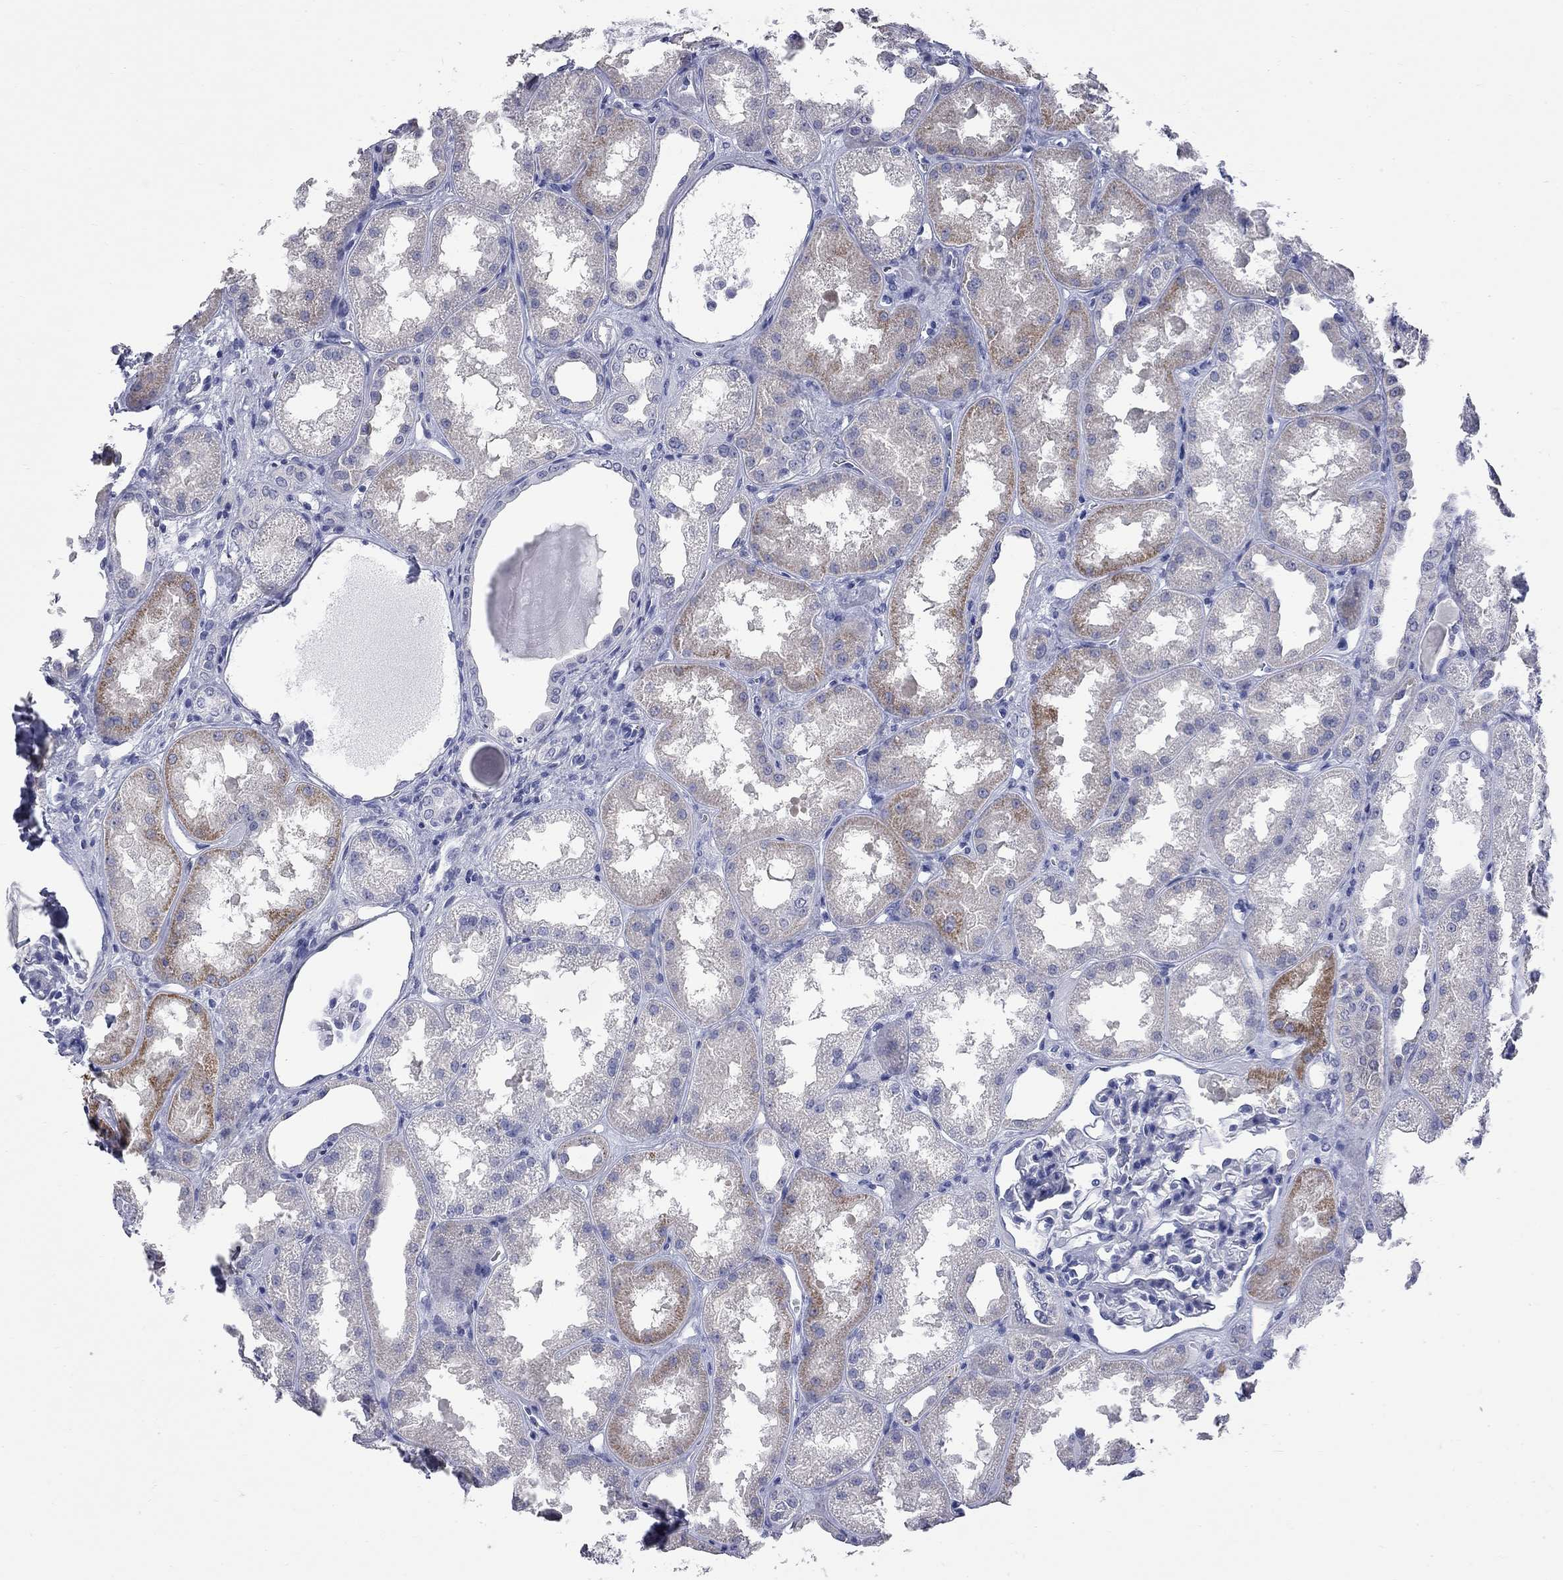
{"staining": {"intensity": "negative", "quantity": "none", "location": "none"}, "tissue": "kidney", "cell_type": "Cells in glomeruli", "image_type": "normal", "snomed": [{"axis": "morphology", "description": "Normal tissue, NOS"}, {"axis": "topography", "description": "Kidney"}], "caption": "IHC of unremarkable human kidney demonstrates no expression in cells in glomeruli.", "gene": "FAM221B", "patient": {"sex": "male", "age": 61}}